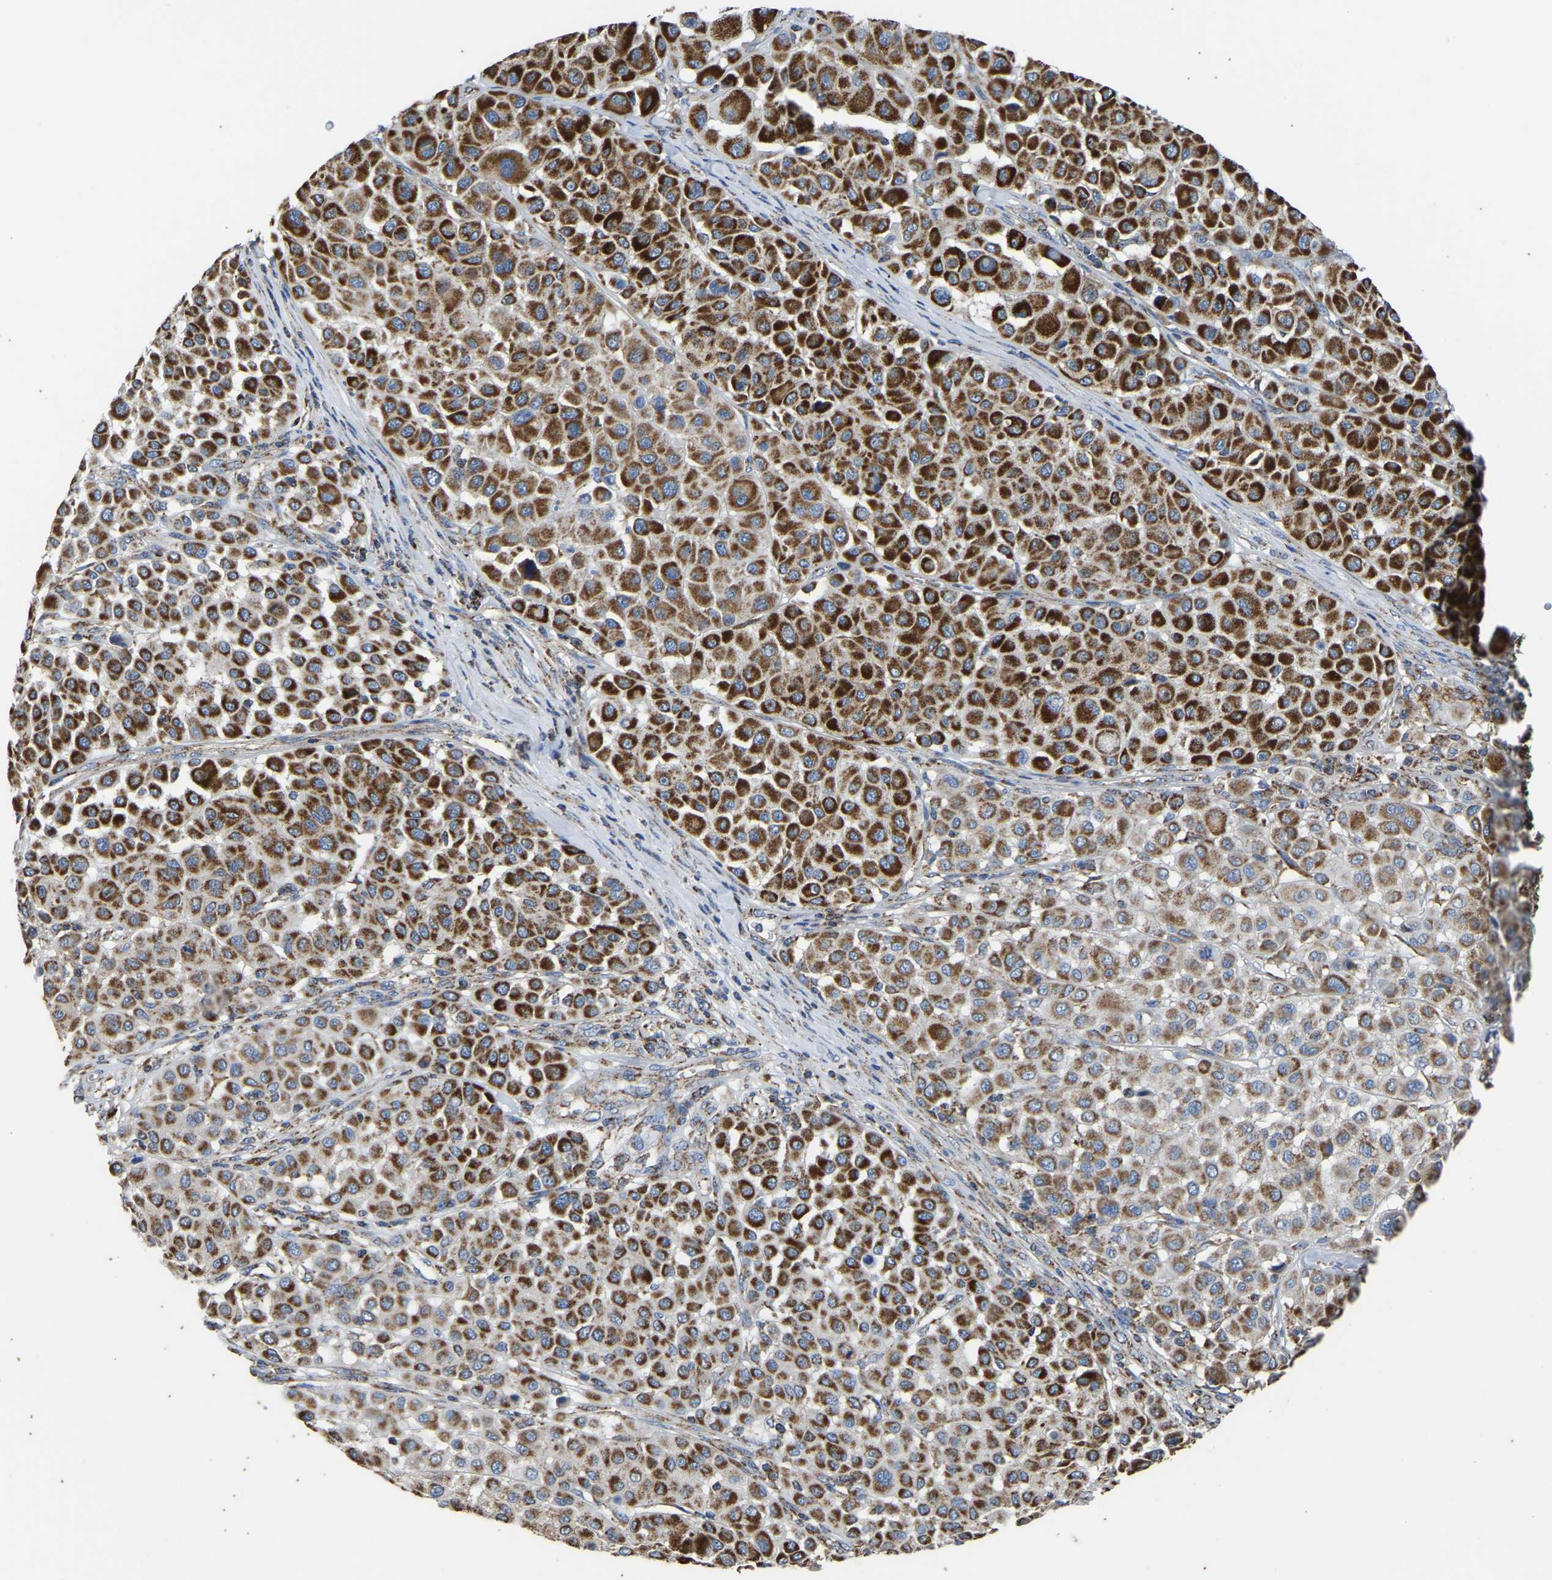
{"staining": {"intensity": "strong", "quantity": ">75%", "location": "cytoplasmic/membranous"}, "tissue": "melanoma", "cell_type": "Tumor cells", "image_type": "cancer", "snomed": [{"axis": "morphology", "description": "Malignant melanoma, Metastatic site"}, {"axis": "topography", "description": "Soft tissue"}], "caption": "Tumor cells exhibit high levels of strong cytoplasmic/membranous positivity in approximately >75% of cells in human melanoma.", "gene": "ETFA", "patient": {"sex": "male", "age": 41}}